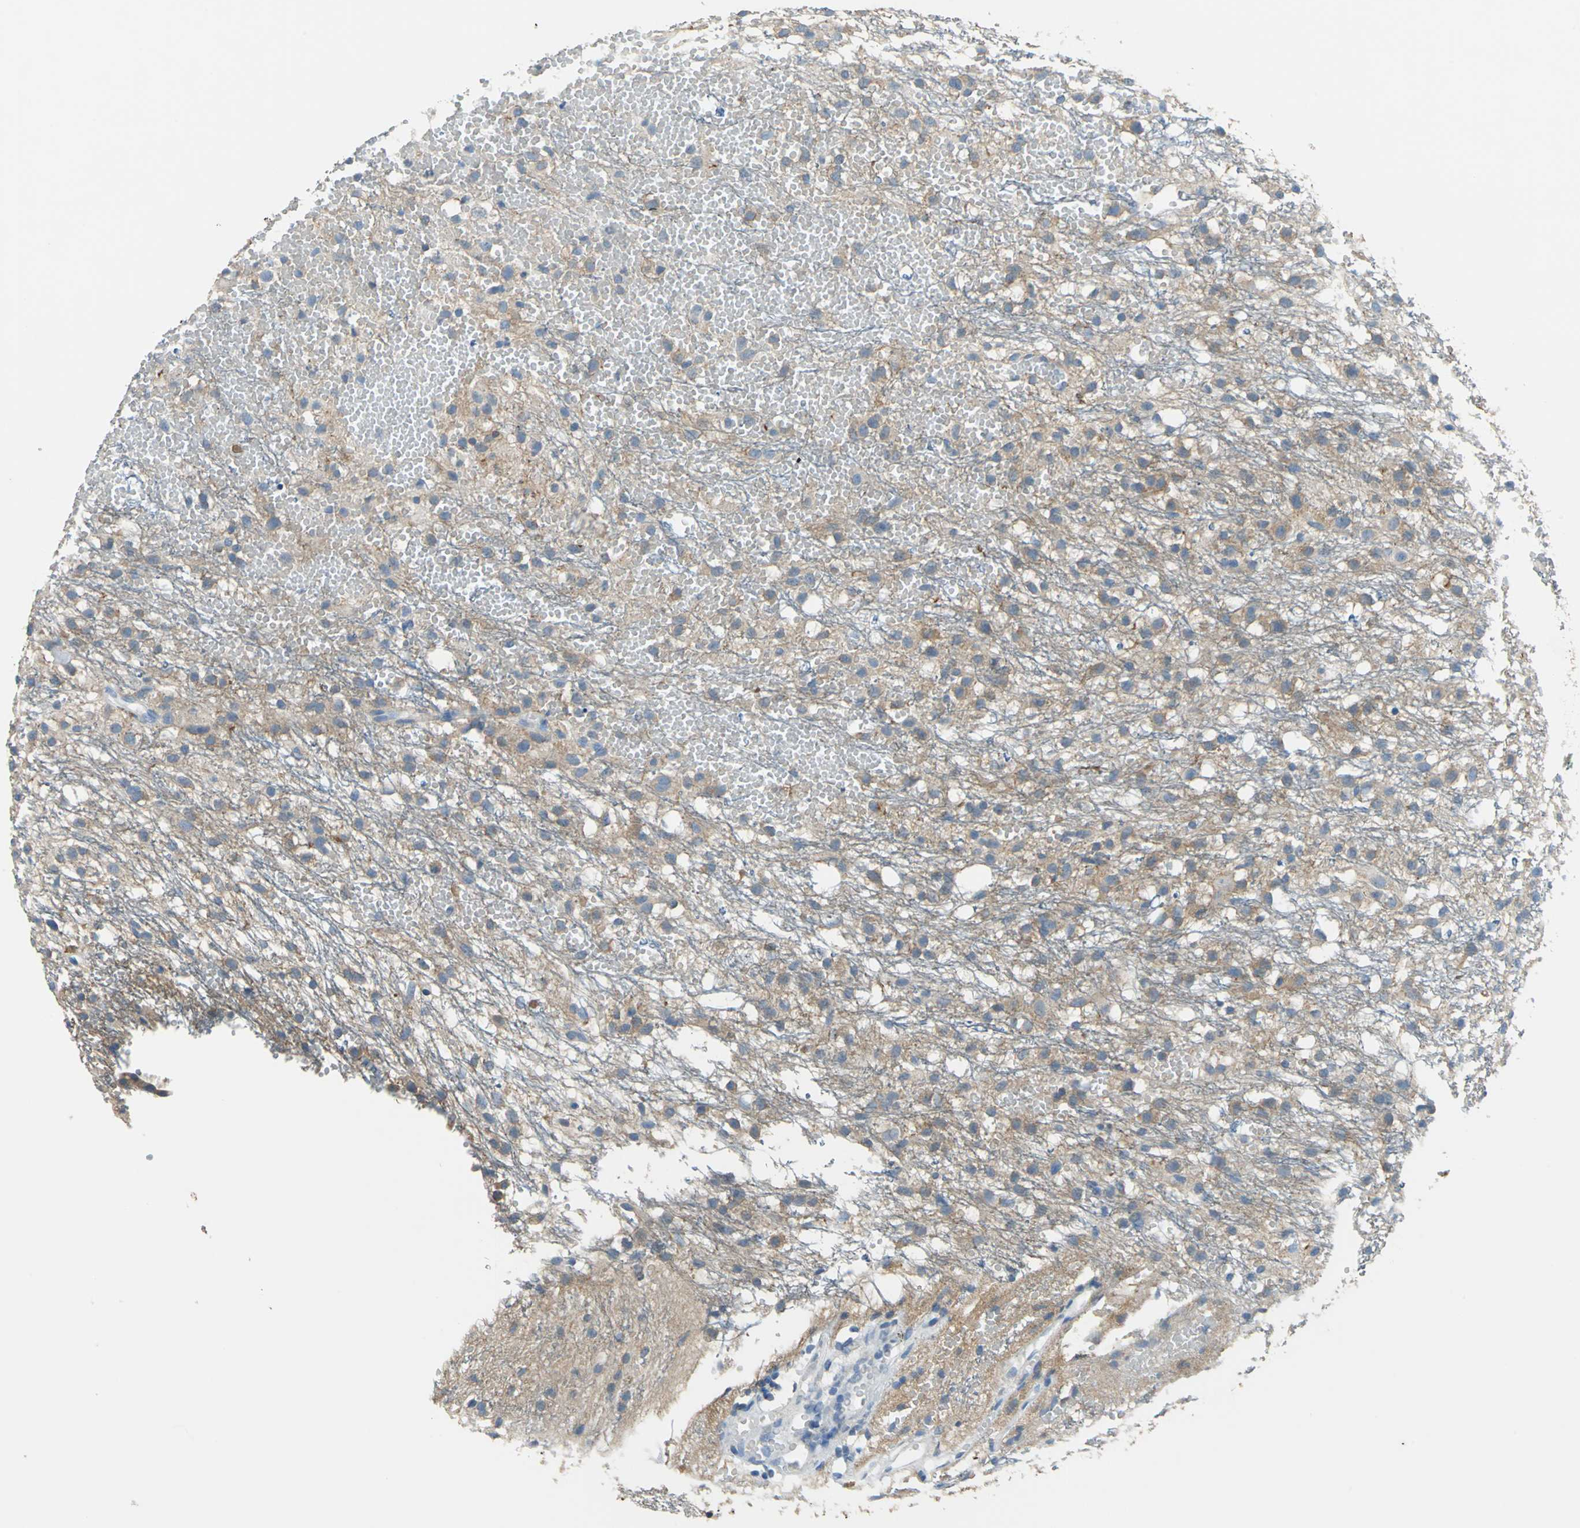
{"staining": {"intensity": "moderate", "quantity": "<25%", "location": "cytoplasmic/membranous"}, "tissue": "glioma", "cell_type": "Tumor cells", "image_type": "cancer", "snomed": [{"axis": "morphology", "description": "Glioma, malignant, High grade"}, {"axis": "topography", "description": "Brain"}], "caption": "Human glioma stained for a protein (brown) reveals moderate cytoplasmic/membranous positive staining in approximately <25% of tumor cells.", "gene": "PRKCA", "patient": {"sex": "female", "age": 59}}